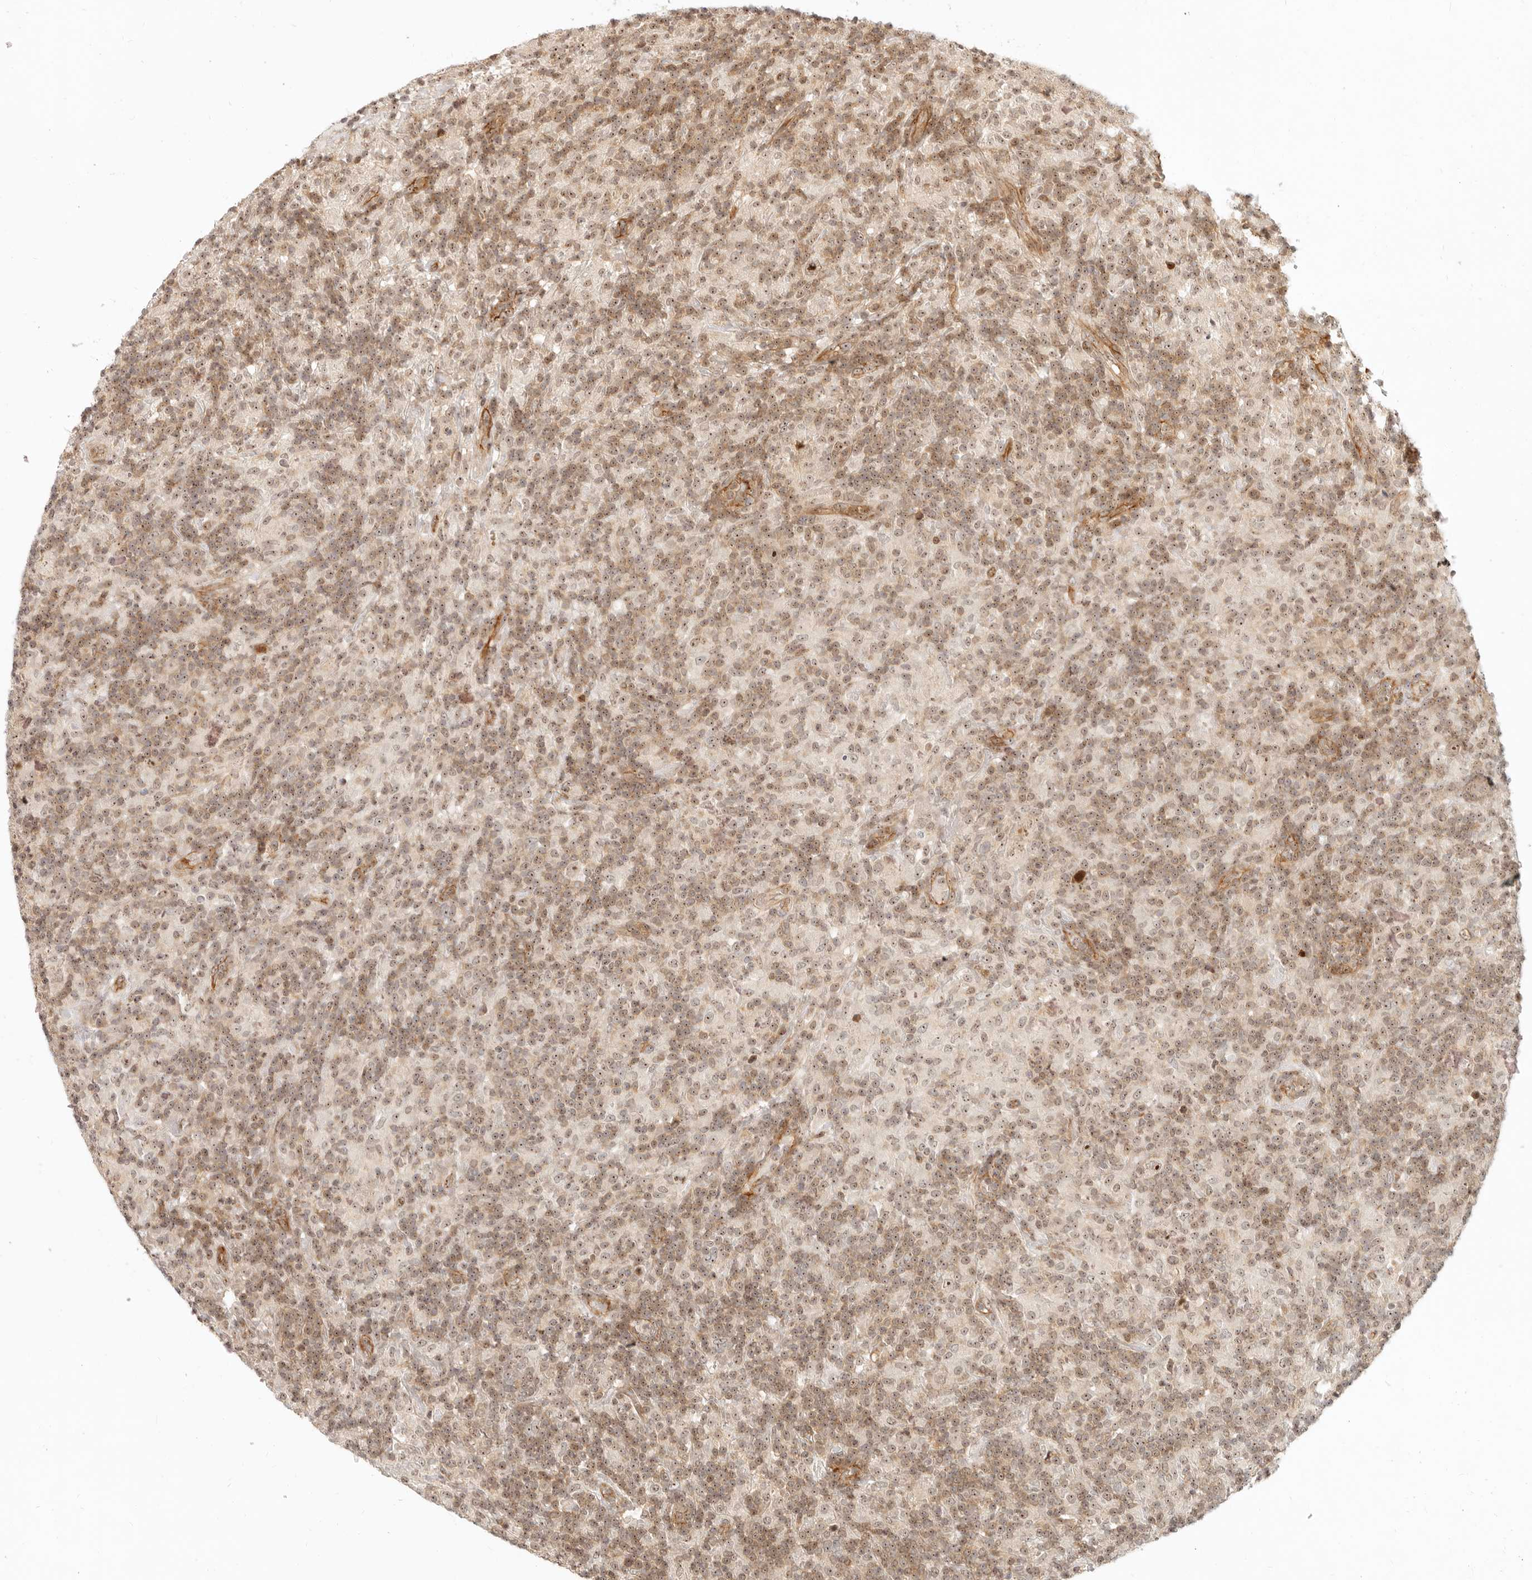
{"staining": {"intensity": "moderate", "quantity": ">75%", "location": "nuclear"}, "tissue": "lymphoma", "cell_type": "Tumor cells", "image_type": "cancer", "snomed": [{"axis": "morphology", "description": "Hodgkin's disease, NOS"}, {"axis": "topography", "description": "Lymph node"}], "caption": "Protein positivity by immunohistochemistry (IHC) demonstrates moderate nuclear staining in about >75% of tumor cells in lymphoma.", "gene": "BAP1", "patient": {"sex": "male", "age": 70}}